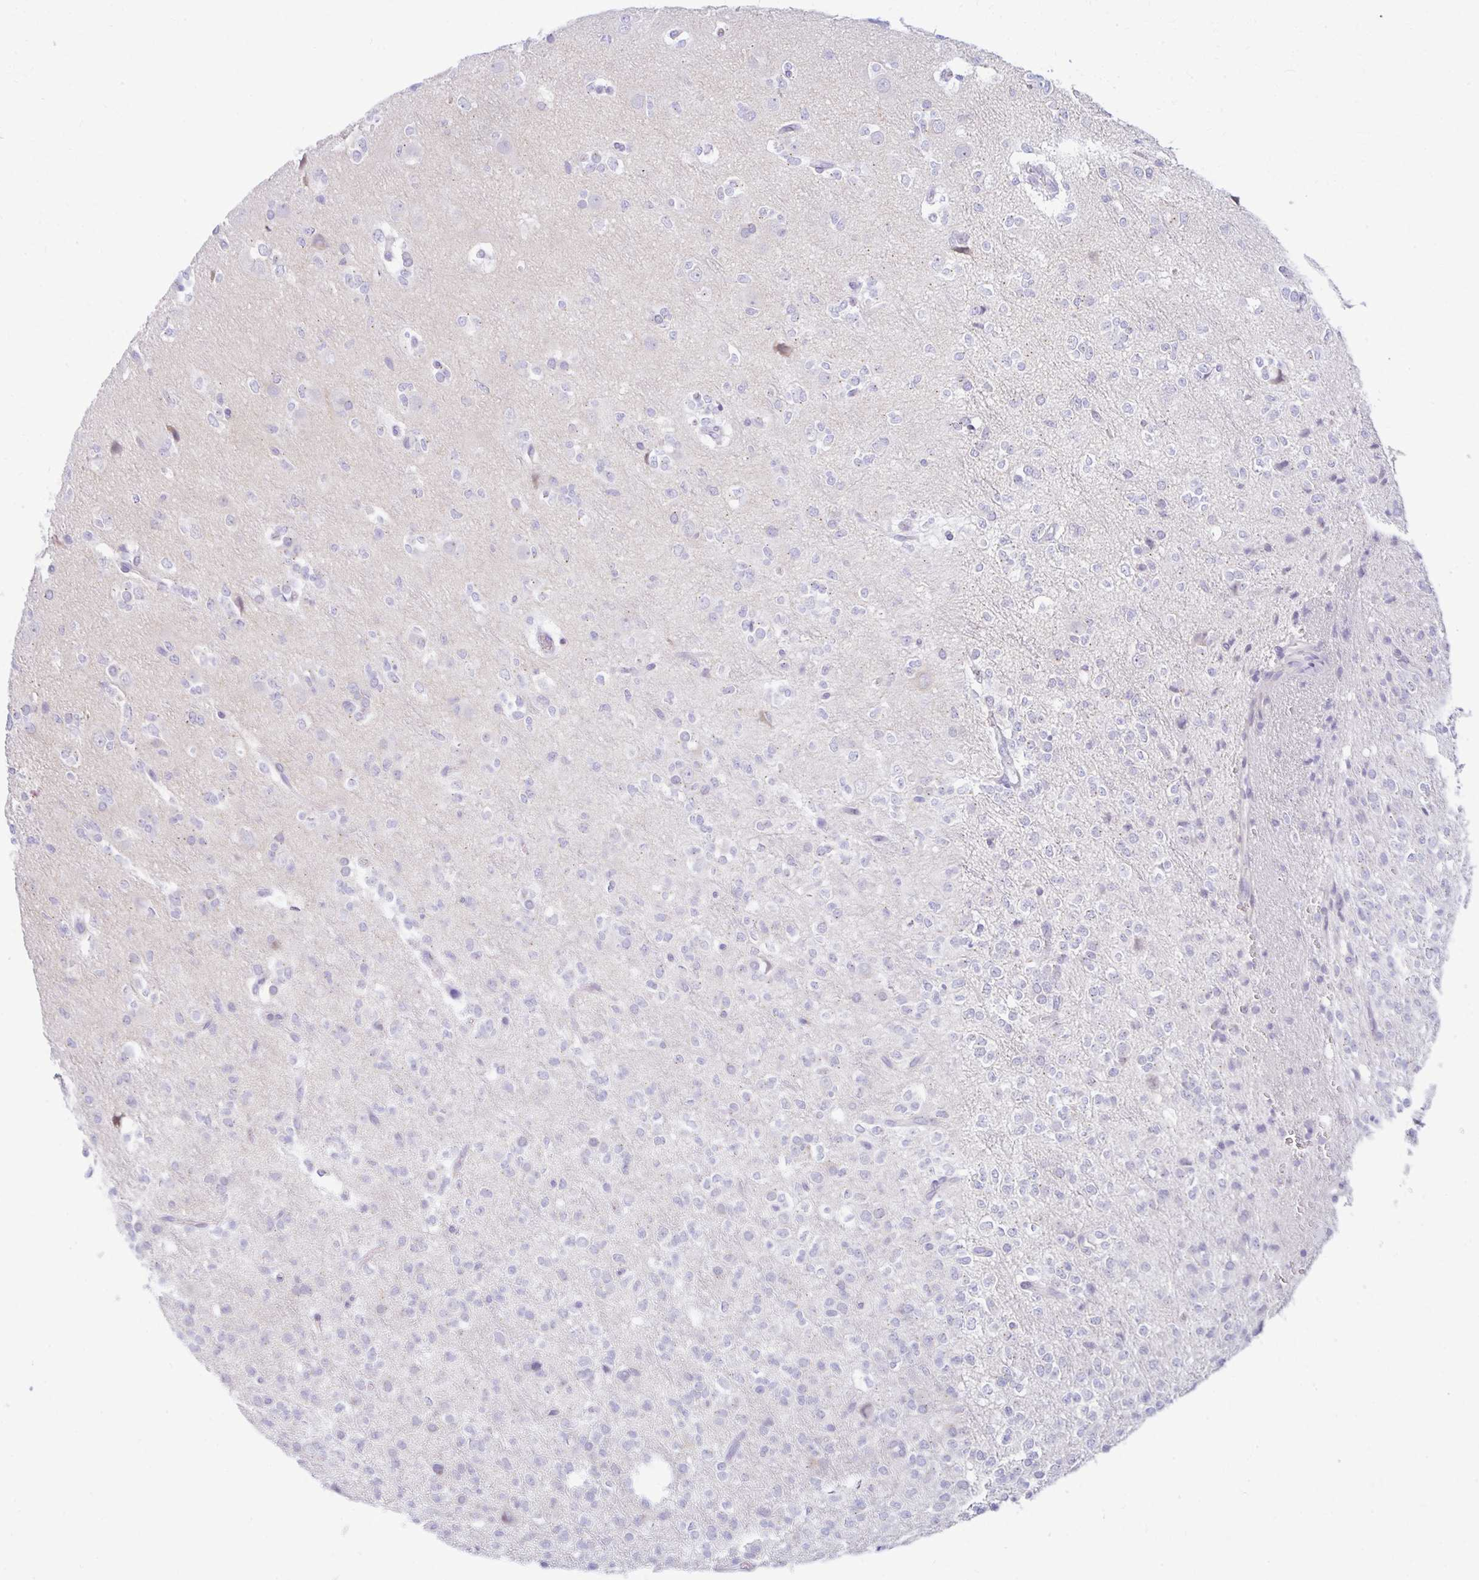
{"staining": {"intensity": "negative", "quantity": "none", "location": "none"}, "tissue": "glioma", "cell_type": "Tumor cells", "image_type": "cancer", "snomed": [{"axis": "morphology", "description": "Glioma, malignant, Low grade"}, {"axis": "topography", "description": "Brain"}], "caption": "Immunohistochemistry of malignant glioma (low-grade) reveals no staining in tumor cells.", "gene": "RADIL", "patient": {"sex": "female", "age": 33}}